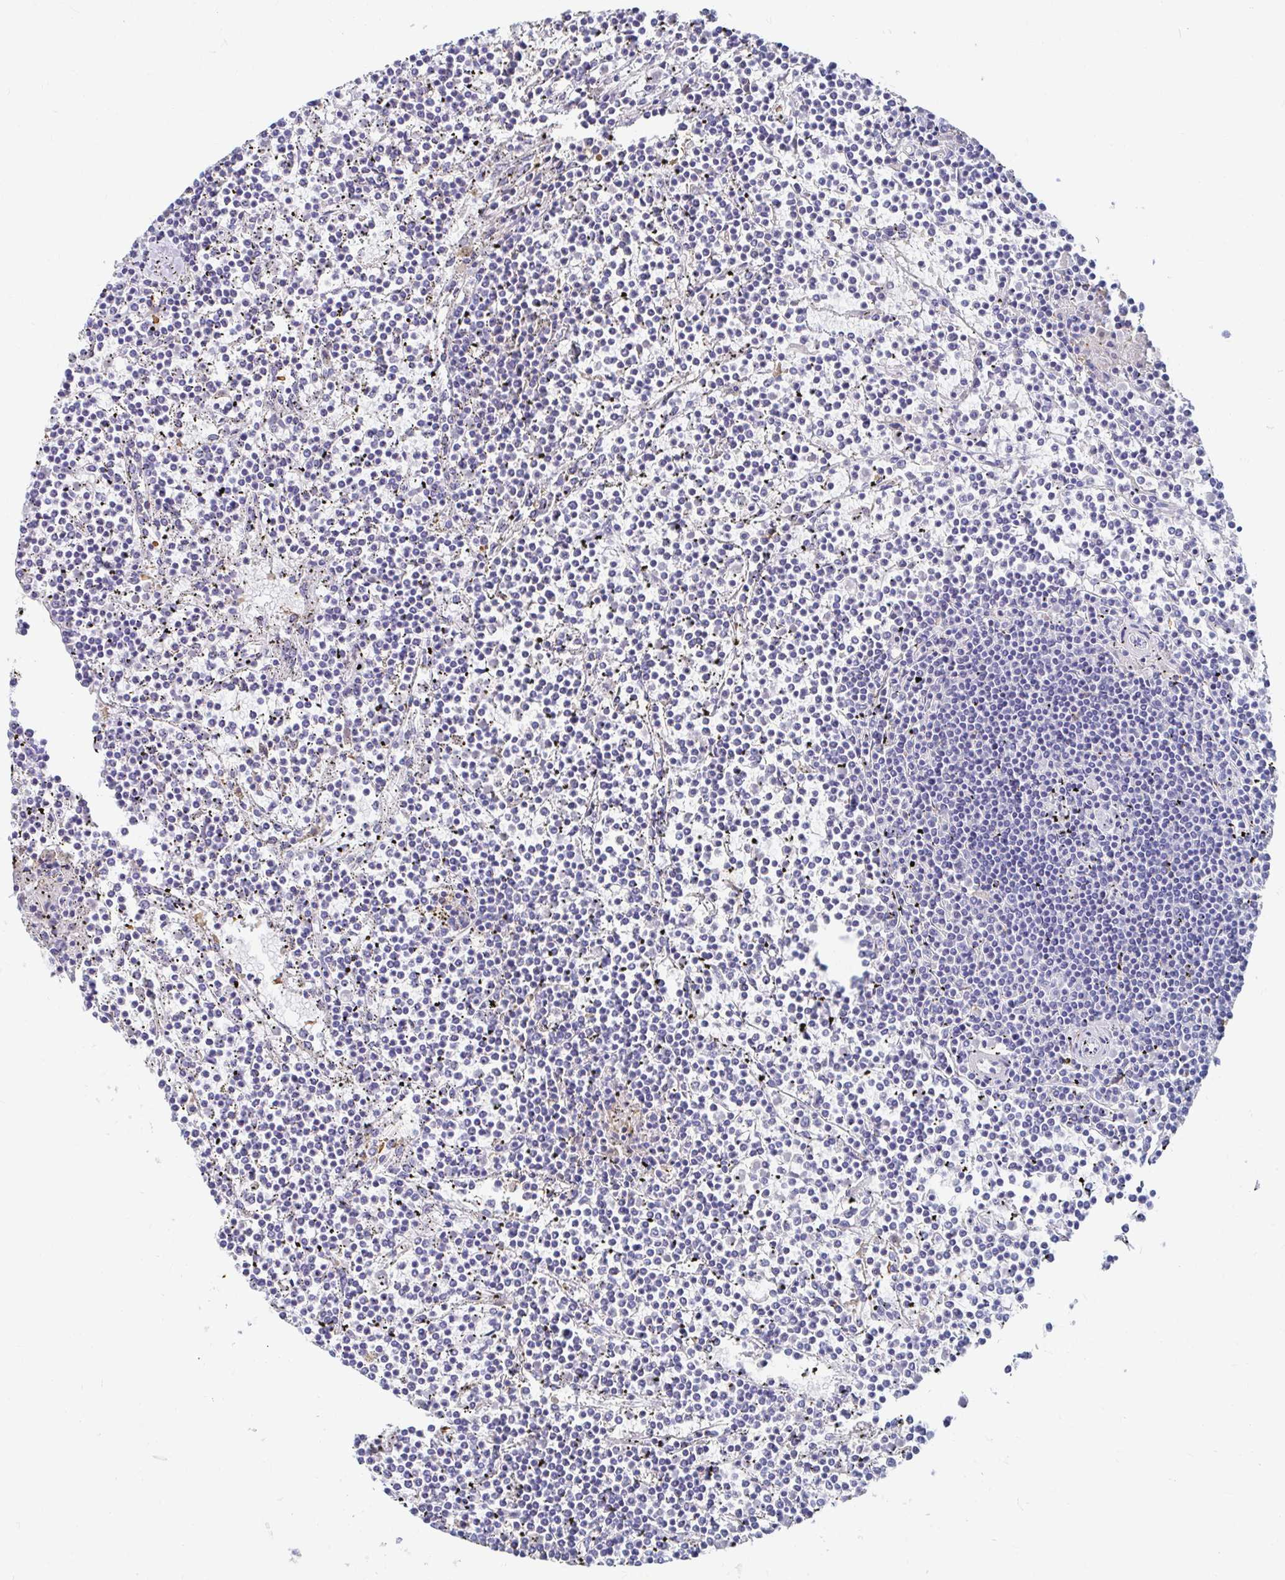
{"staining": {"intensity": "negative", "quantity": "none", "location": "none"}, "tissue": "lymphoma", "cell_type": "Tumor cells", "image_type": "cancer", "snomed": [{"axis": "morphology", "description": "Malignant lymphoma, non-Hodgkin's type, Low grade"}, {"axis": "topography", "description": "Spleen"}], "caption": "This micrograph is of lymphoma stained with immunohistochemistry to label a protein in brown with the nuclei are counter-stained blue. There is no staining in tumor cells.", "gene": "LAMC3", "patient": {"sex": "female", "age": 19}}